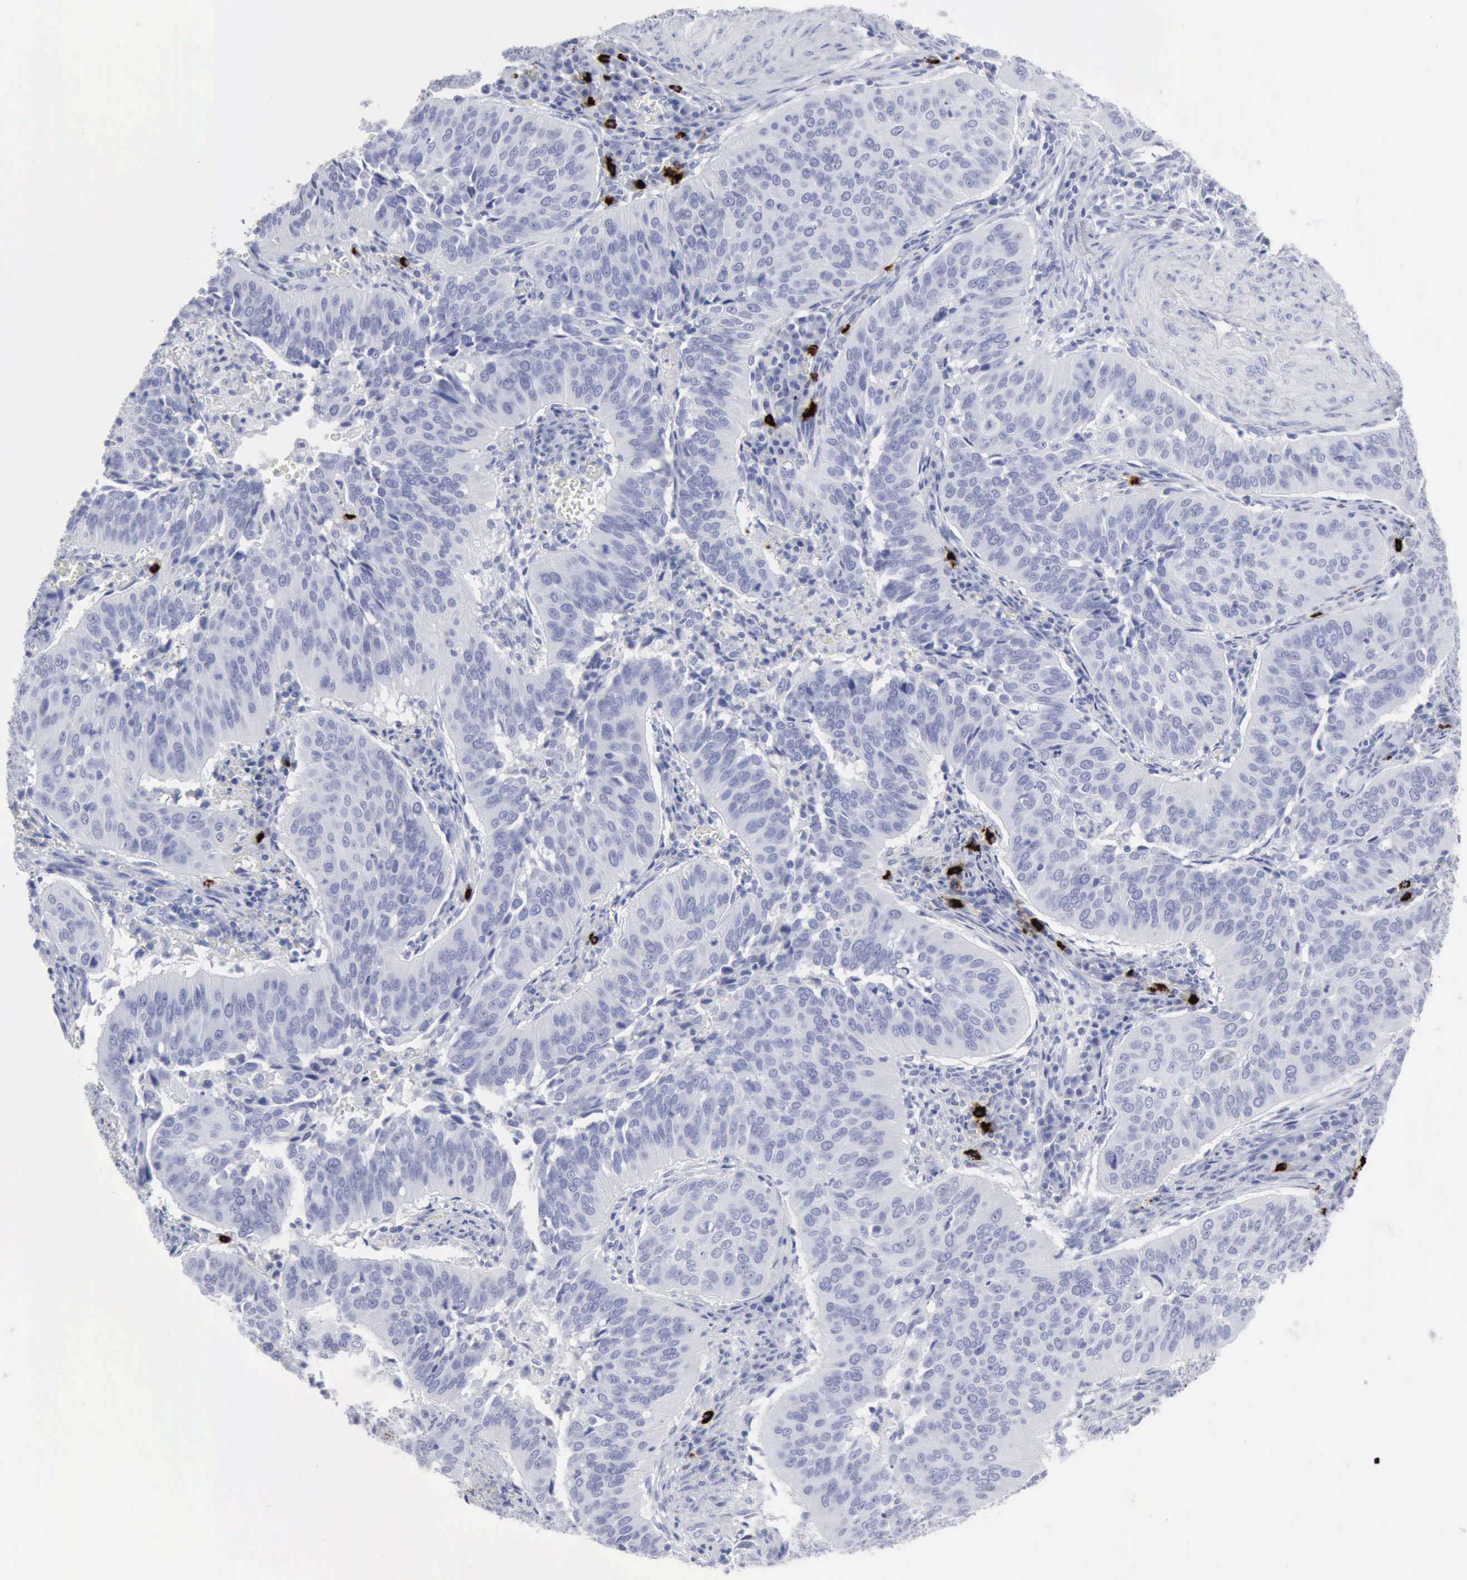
{"staining": {"intensity": "negative", "quantity": "none", "location": "none"}, "tissue": "cervical cancer", "cell_type": "Tumor cells", "image_type": "cancer", "snomed": [{"axis": "morphology", "description": "Squamous cell carcinoma, NOS"}, {"axis": "topography", "description": "Cervix"}], "caption": "This histopathology image is of cervical cancer (squamous cell carcinoma) stained with immunohistochemistry to label a protein in brown with the nuclei are counter-stained blue. There is no staining in tumor cells.", "gene": "CMA1", "patient": {"sex": "female", "age": 39}}